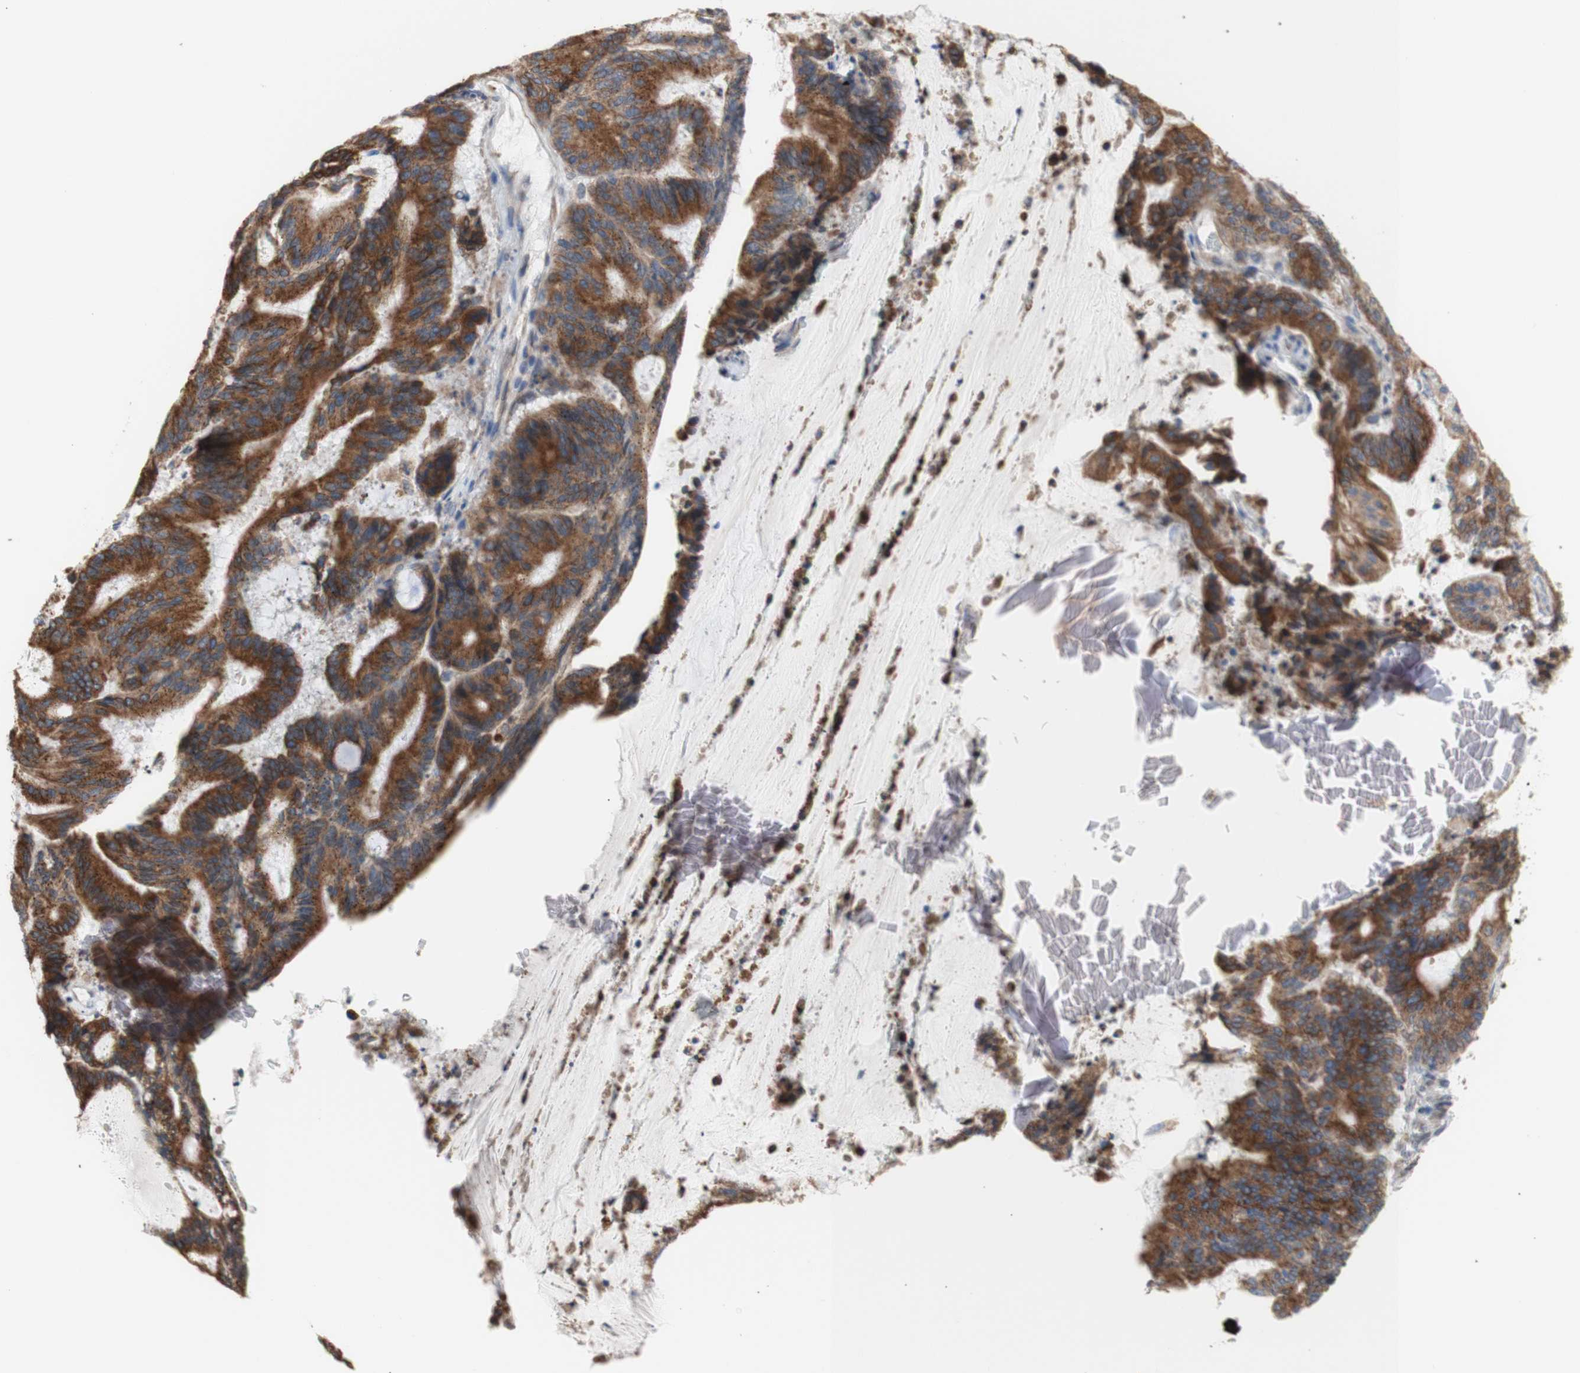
{"staining": {"intensity": "strong", "quantity": ">75%", "location": "cytoplasmic/membranous"}, "tissue": "liver cancer", "cell_type": "Tumor cells", "image_type": "cancer", "snomed": [{"axis": "morphology", "description": "Cholangiocarcinoma"}, {"axis": "topography", "description": "Liver"}], "caption": "Immunohistochemistry photomicrograph of cholangiocarcinoma (liver) stained for a protein (brown), which demonstrates high levels of strong cytoplasmic/membranous expression in about >75% of tumor cells.", "gene": "ERLIN1", "patient": {"sex": "female", "age": 73}}